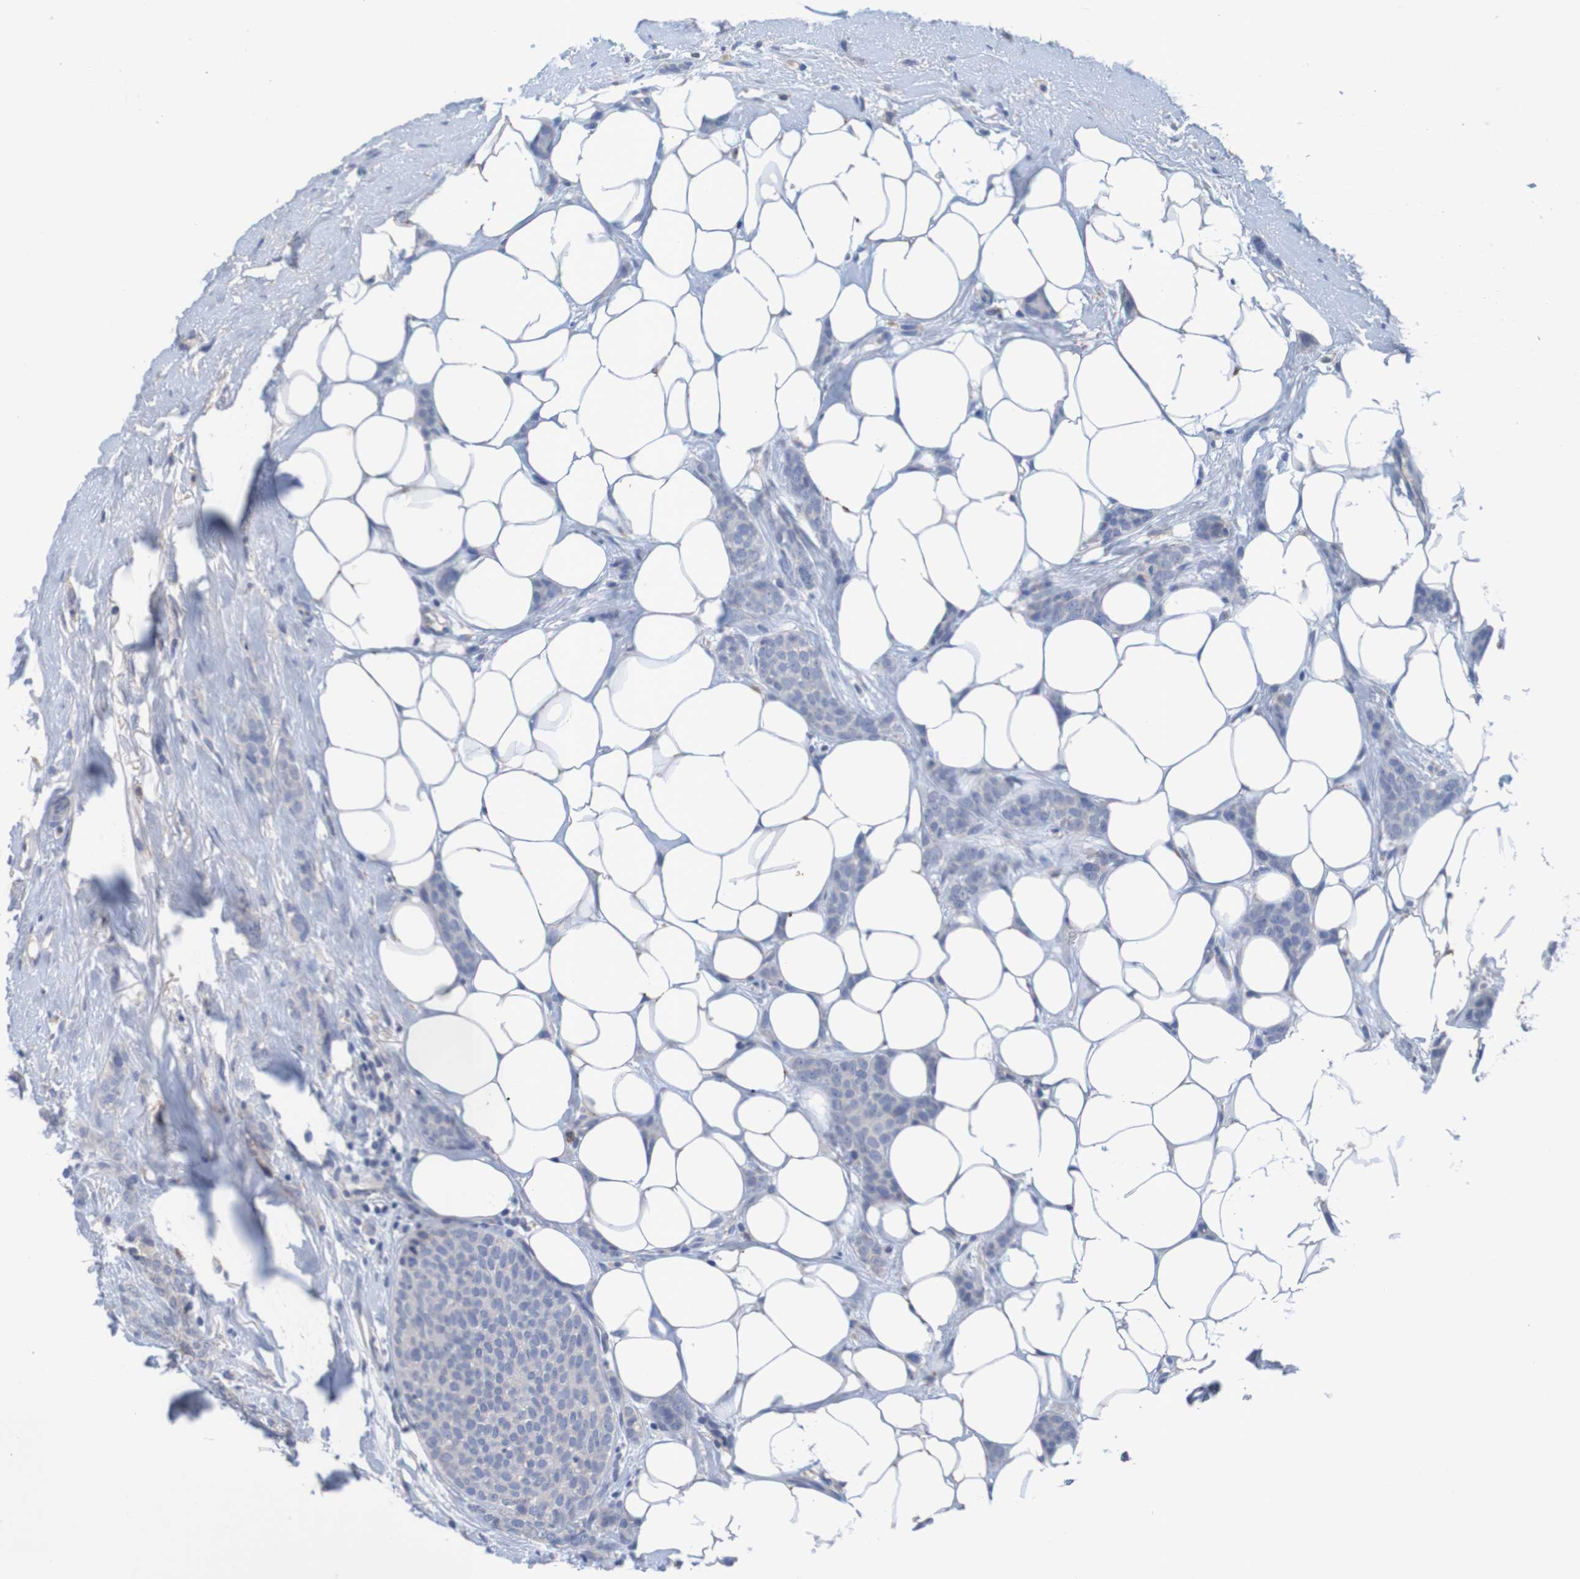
{"staining": {"intensity": "weak", "quantity": "<25%", "location": "cytoplasmic/membranous"}, "tissue": "breast cancer", "cell_type": "Tumor cells", "image_type": "cancer", "snomed": [{"axis": "morphology", "description": "Lobular carcinoma"}, {"axis": "topography", "description": "Skin"}, {"axis": "topography", "description": "Breast"}], "caption": "An immunohistochemistry image of lobular carcinoma (breast) is shown. There is no staining in tumor cells of lobular carcinoma (breast).", "gene": "LTA", "patient": {"sex": "female", "age": 46}}